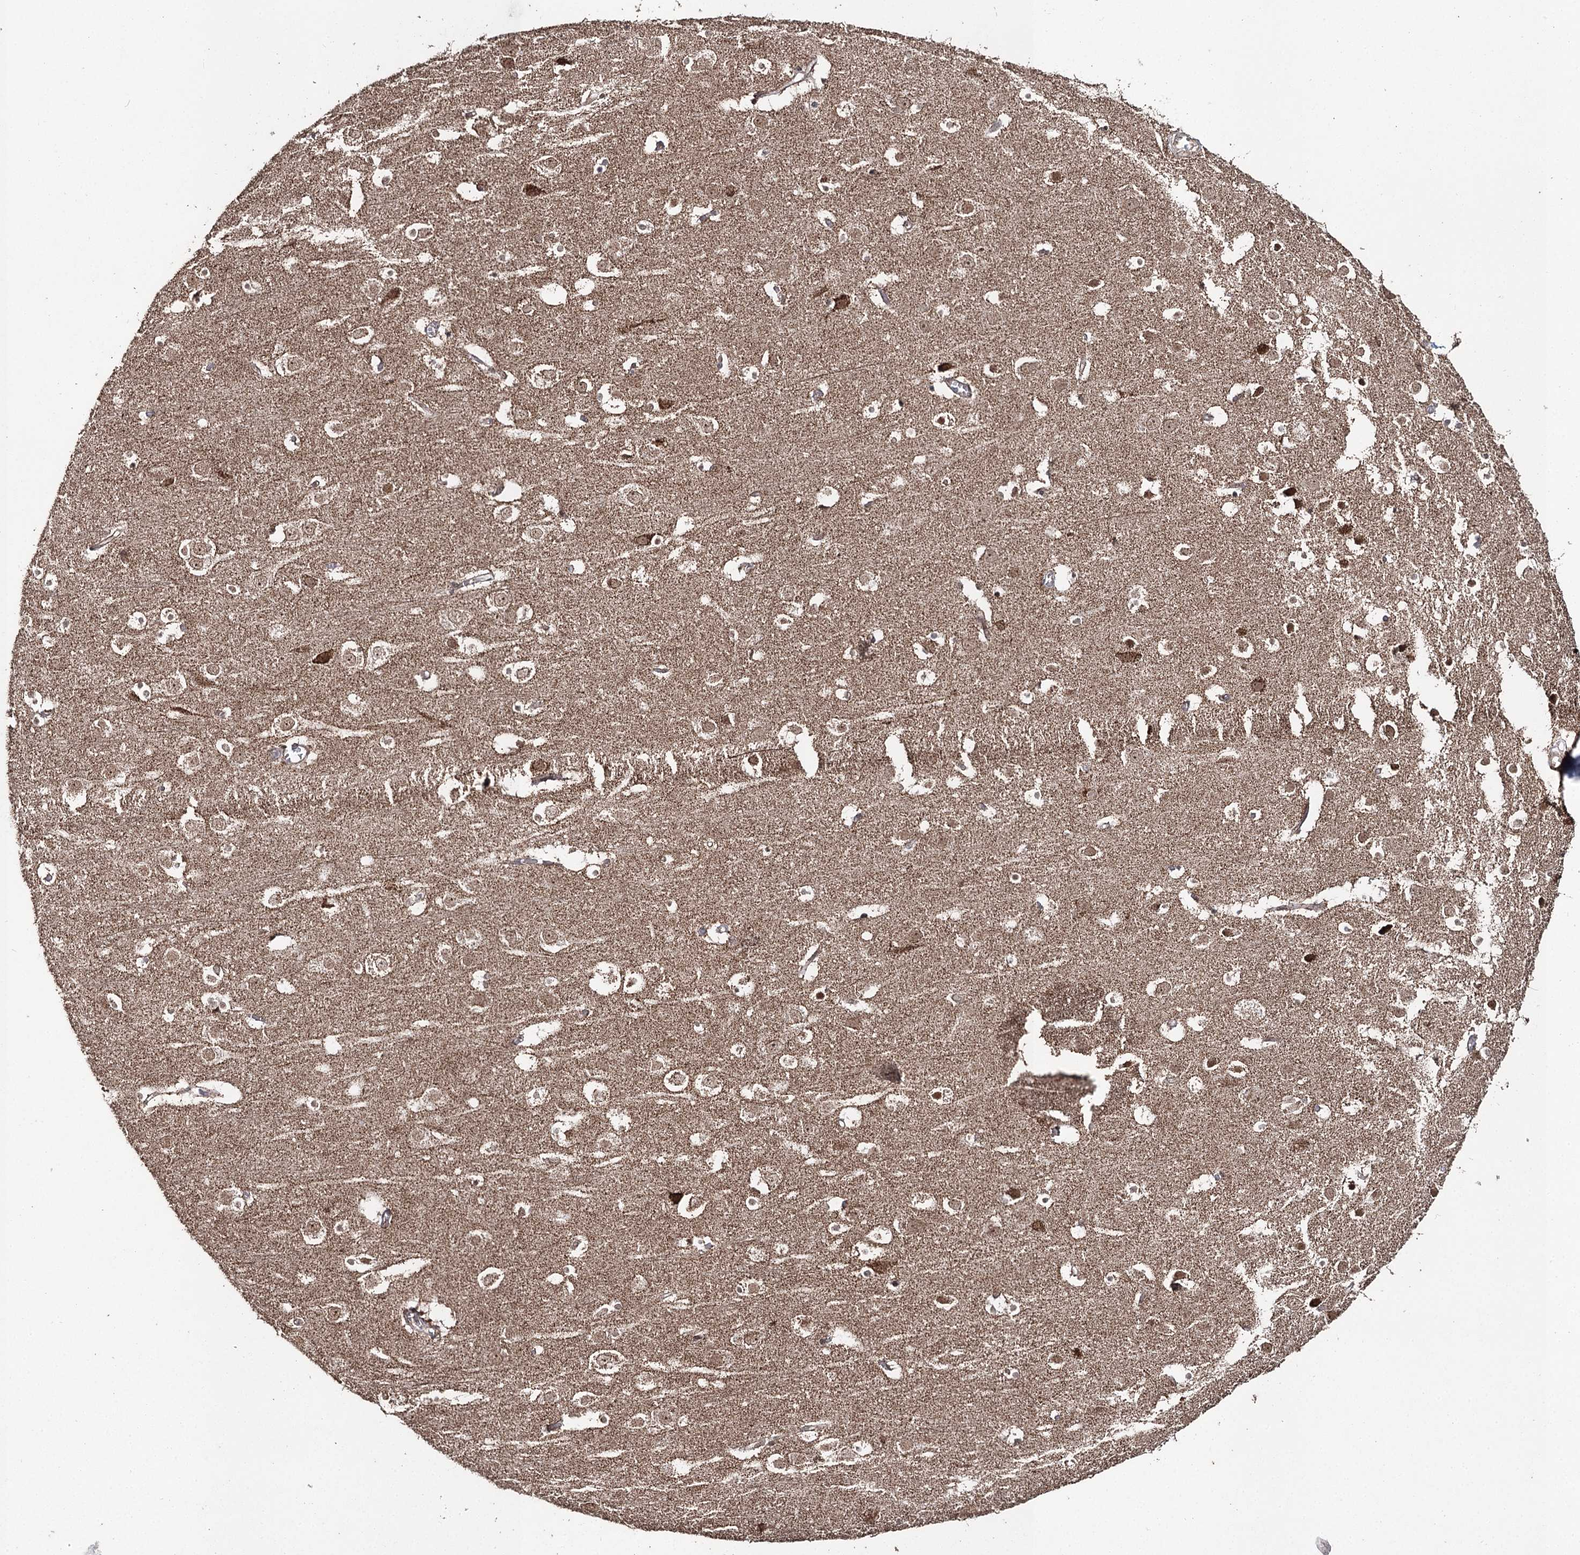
{"staining": {"intensity": "moderate", "quantity": ">75%", "location": "cytoplasmic/membranous"}, "tissue": "cerebral cortex", "cell_type": "Endothelial cells", "image_type": "normal", "snomed": [{"axis": "morphology", "description": "Normal tissue, NOS"}, {"axis": "topography", "description": "Cerebral cortex"}], "caption": "Cerebral cortex was stained to show a protein in brown. There is medium levels of moderate cytoplasmic/membranous expression in approximately >75% of endothelial cells. (Stains: DAB in brown, nuclei in blue, Microscopy: brightfield microscopy at high magnification).", "gene": "PDHX", "patient": {"sex": "male", "age": 54}}